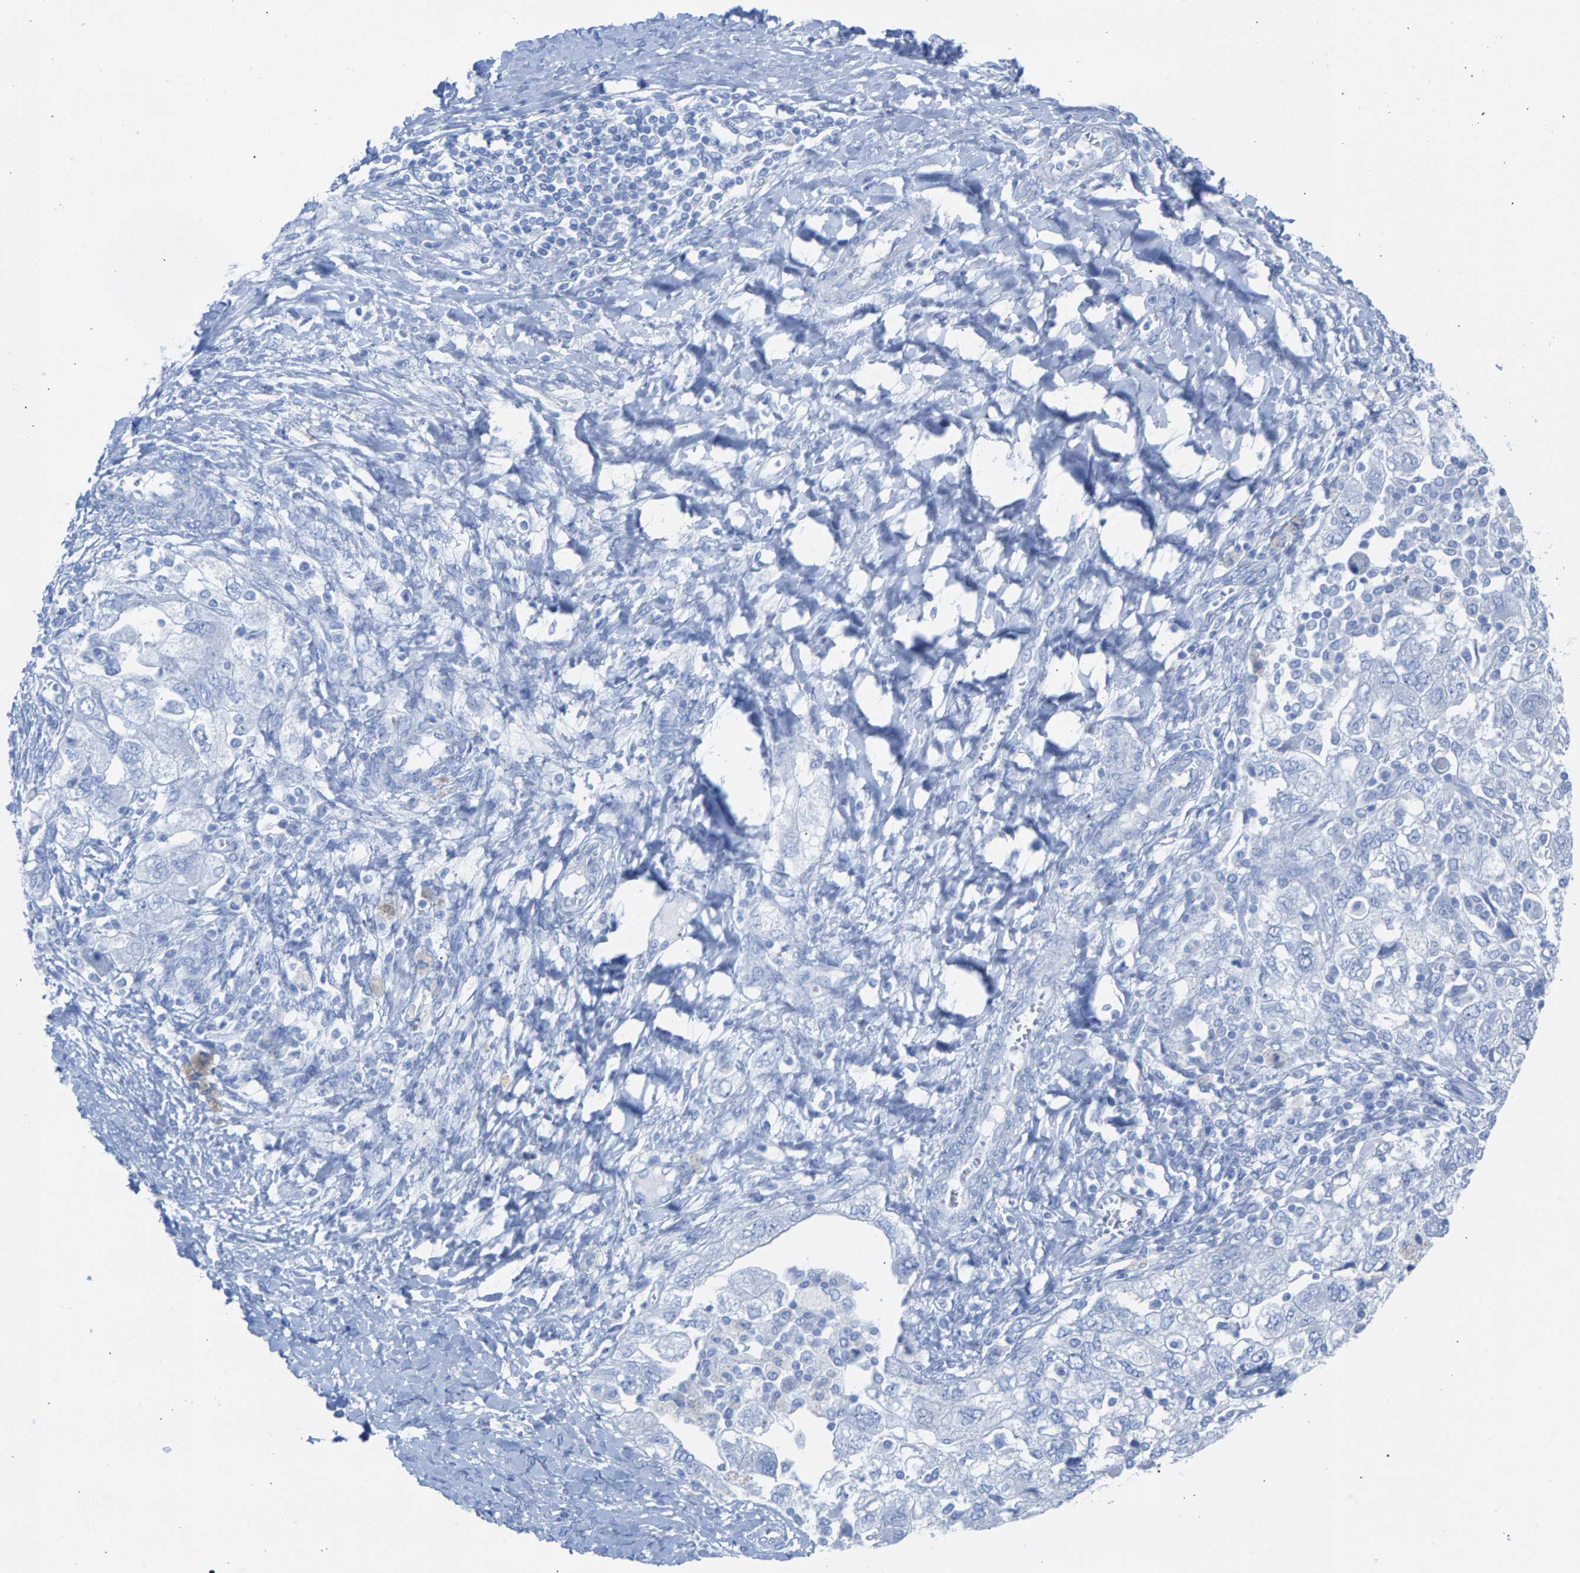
{"staining": {"intensity": "negative", "quantity": "none", "location": "none"}, "tissue": "ovarian cancer", "cell_type": "Tumor cells", "image_type": "cancer", "snomed": [{"axis": "morphology", "description": "Carcinoma, NOS"}, {"axis": "morphology", "description": "Cystadenocarcinoma, serous, NOS"}, {"axis": "topography", "description": "Ovary"}], "caption": "Tumor cells show no significant expression in ovarian cancer.", "gene": "CPA1", "patient": {"sex": "female", "age": 69}}